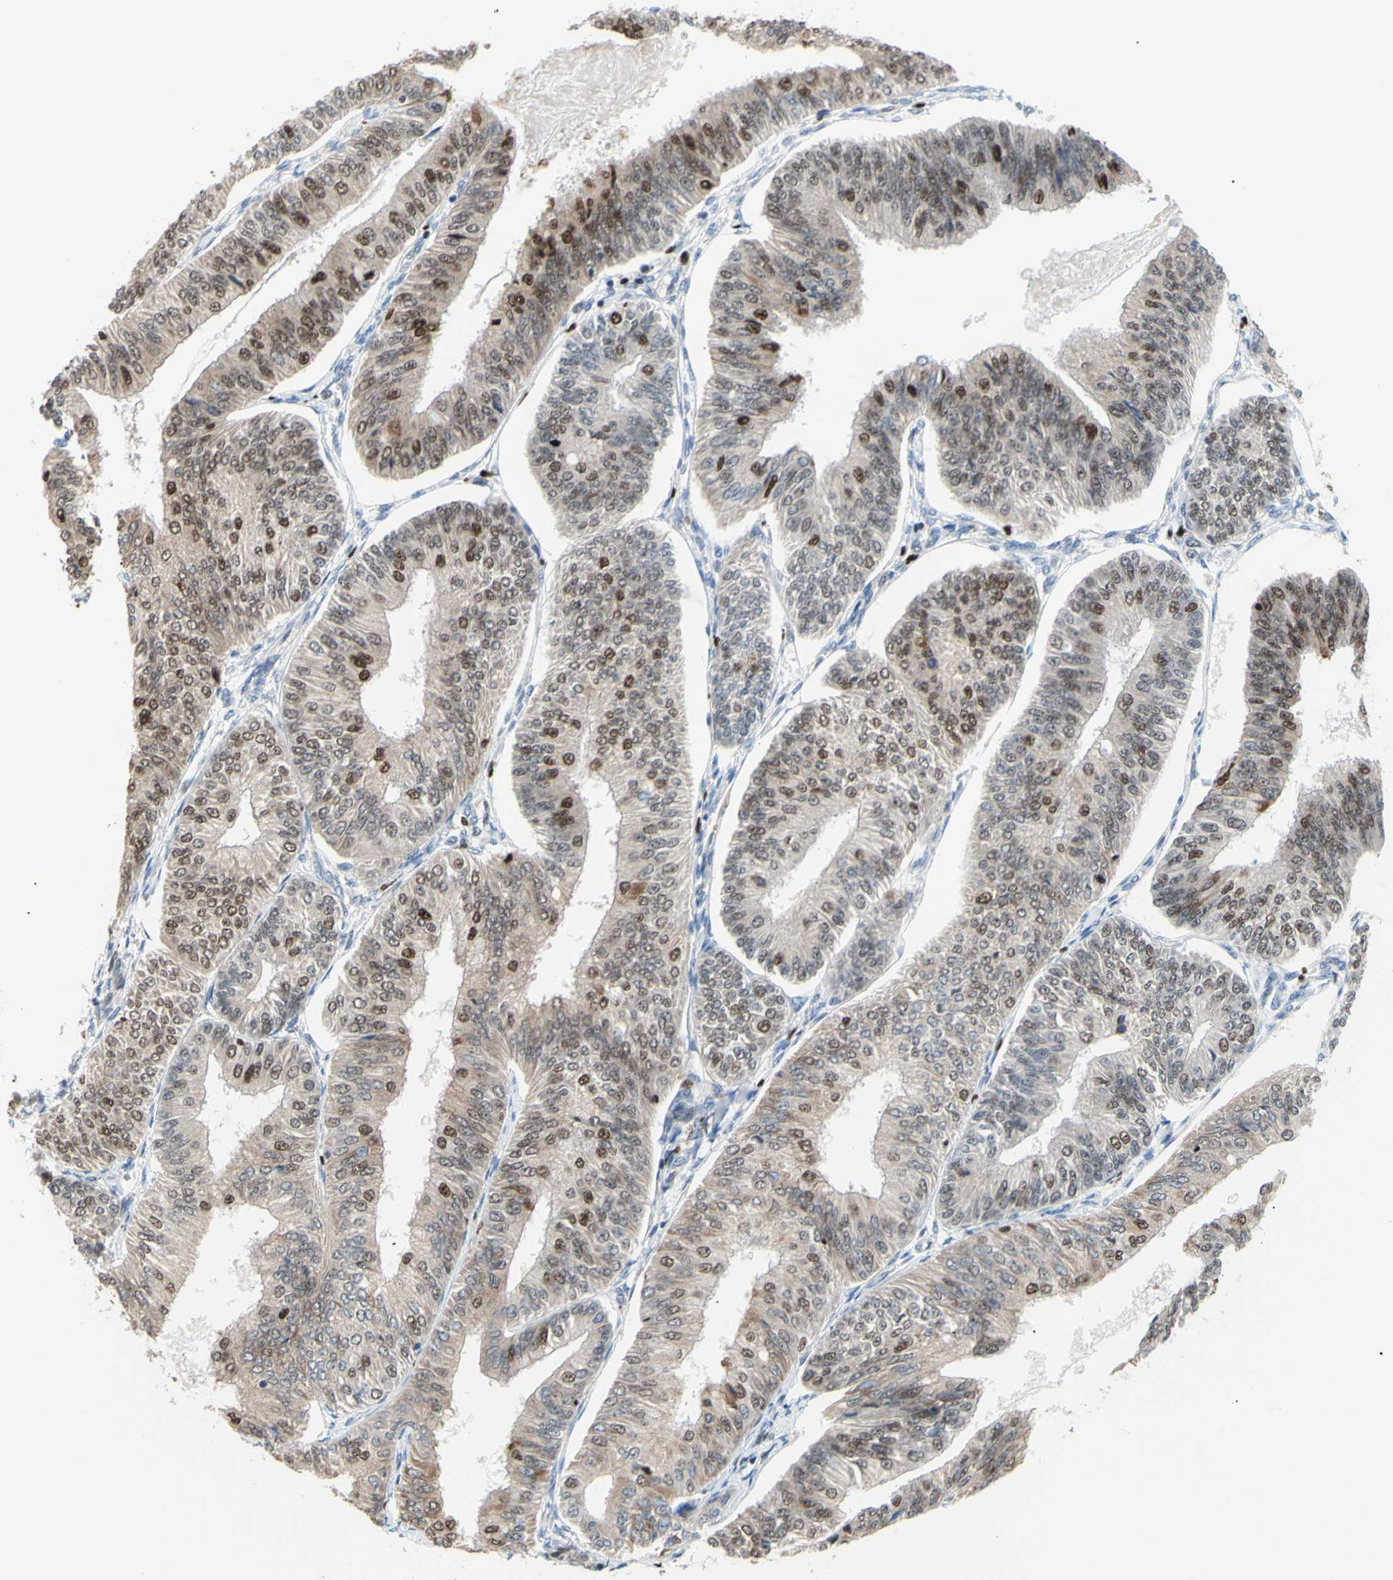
{"staining": {"intensity": "weak", "quantity": ">75%", "location": "cytoplasmic/membranous,nuclear"}, "tissue": "endometrial cancer", "cell_type": "Tumor cells", "image_type": "cancer", "snomed": [{"axis": "morphology", "description": "Adenocarcinoma, NOS"}, {"axis": "topography", "description": "Endometrium"}], "caption": "Tumor cells show low levels of weak cytoplasmic/membranous and nuclear positivity in about >75% of cells in human endometrial adenocarcinoma.", "gene": "EED", "patient": {"sex": "female", "age": 58}}